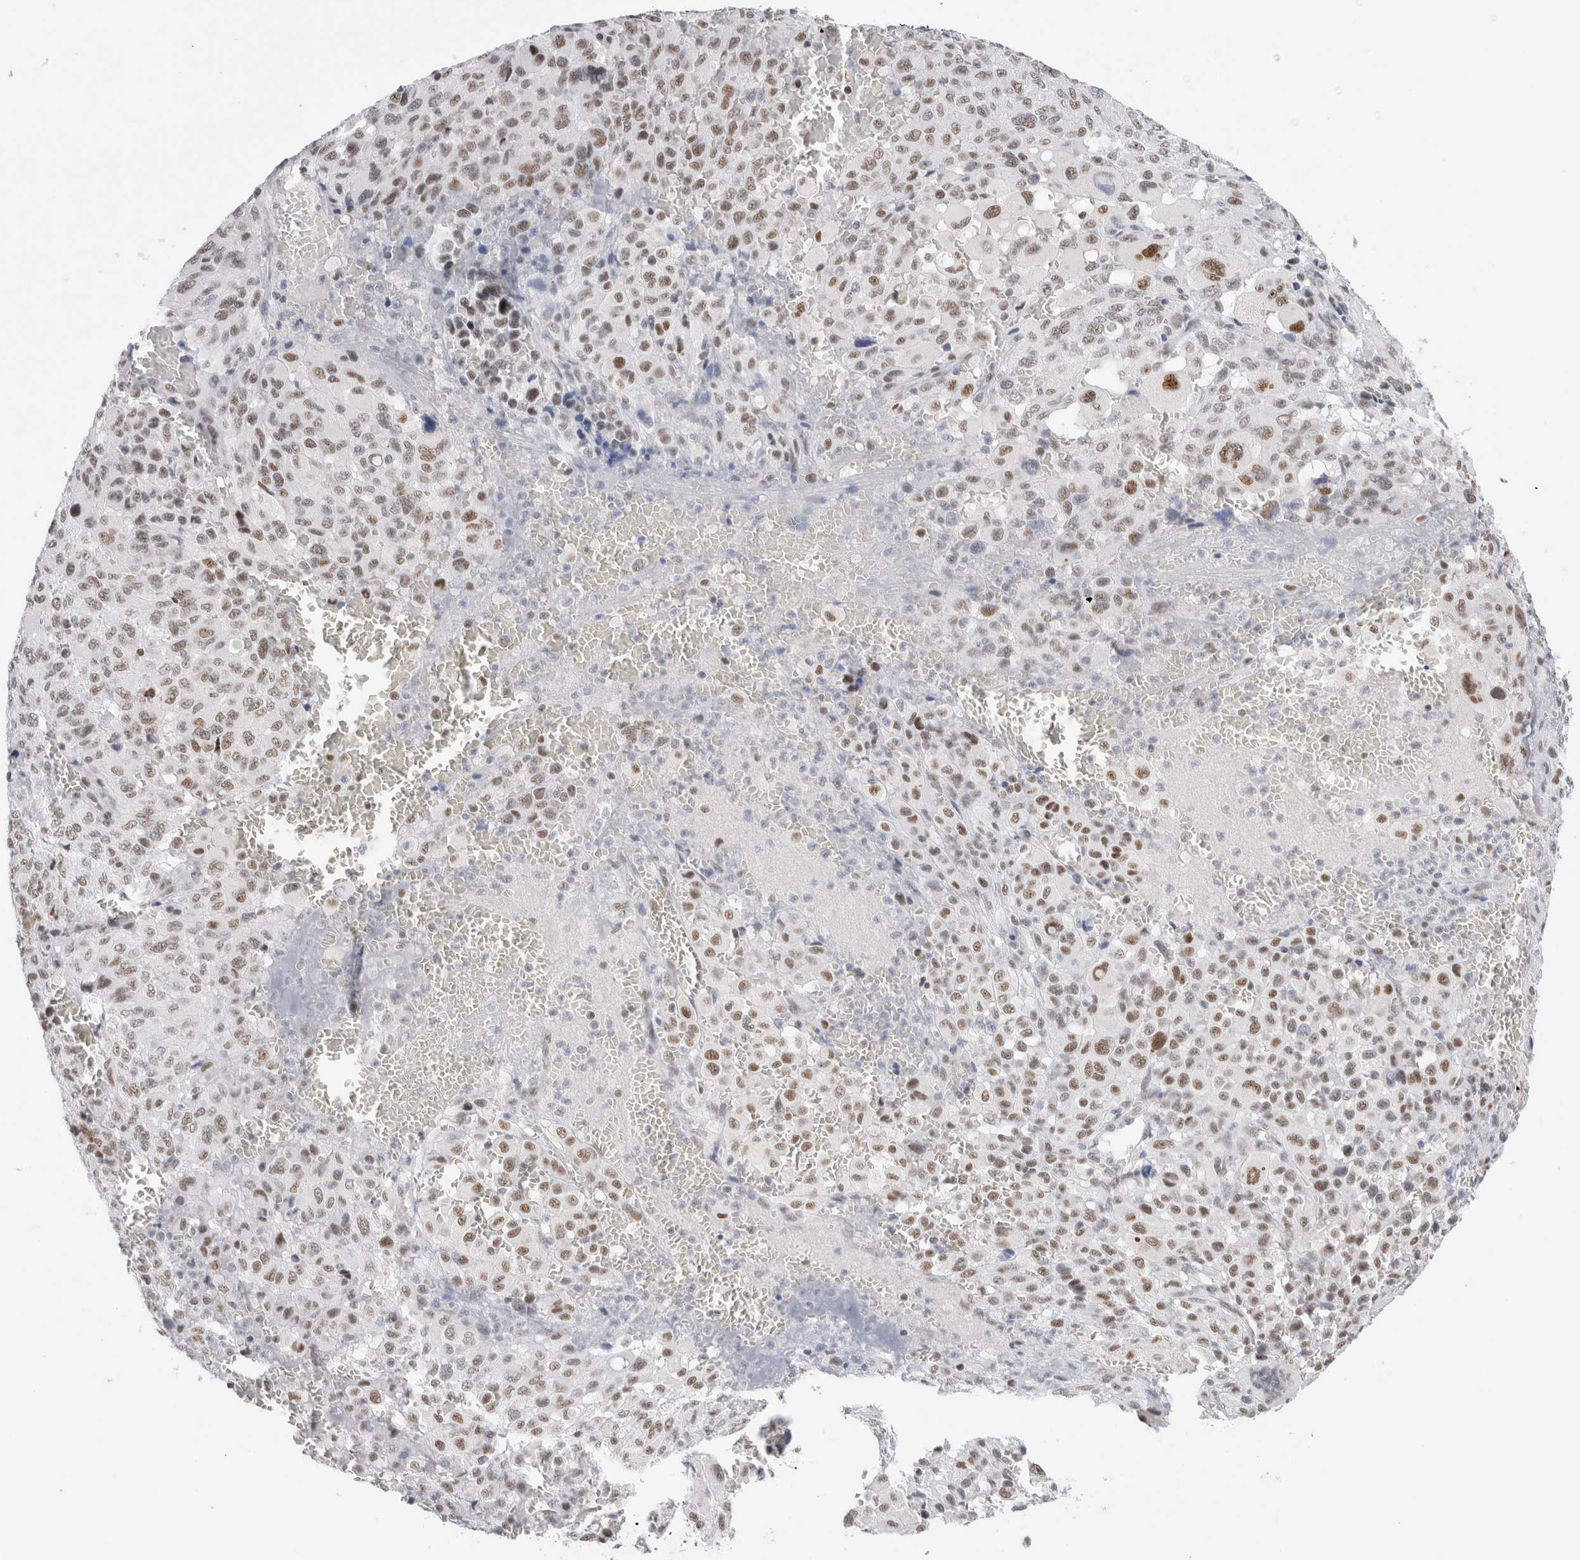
{"staining": {"intensity": "moderate", "quantity": ">75%", "location": "nuclear"}, "tissue": "melanoma", "cell_type": "Tumor cells", "image_type": "cancer", "snomed": [{"axis": "morphology", "description": "Malignant melanoma, Metastatic site"}, {"axis": "topography", "description": "Skin"}], "caption": "Approximately >75% of tumor cells in melanoma exhibit moderate nuclear protein staining as visualized by brown immunohistochemical staining.", "gene": "COPS7A", "patient": {"sex": "female", "age": 74}}